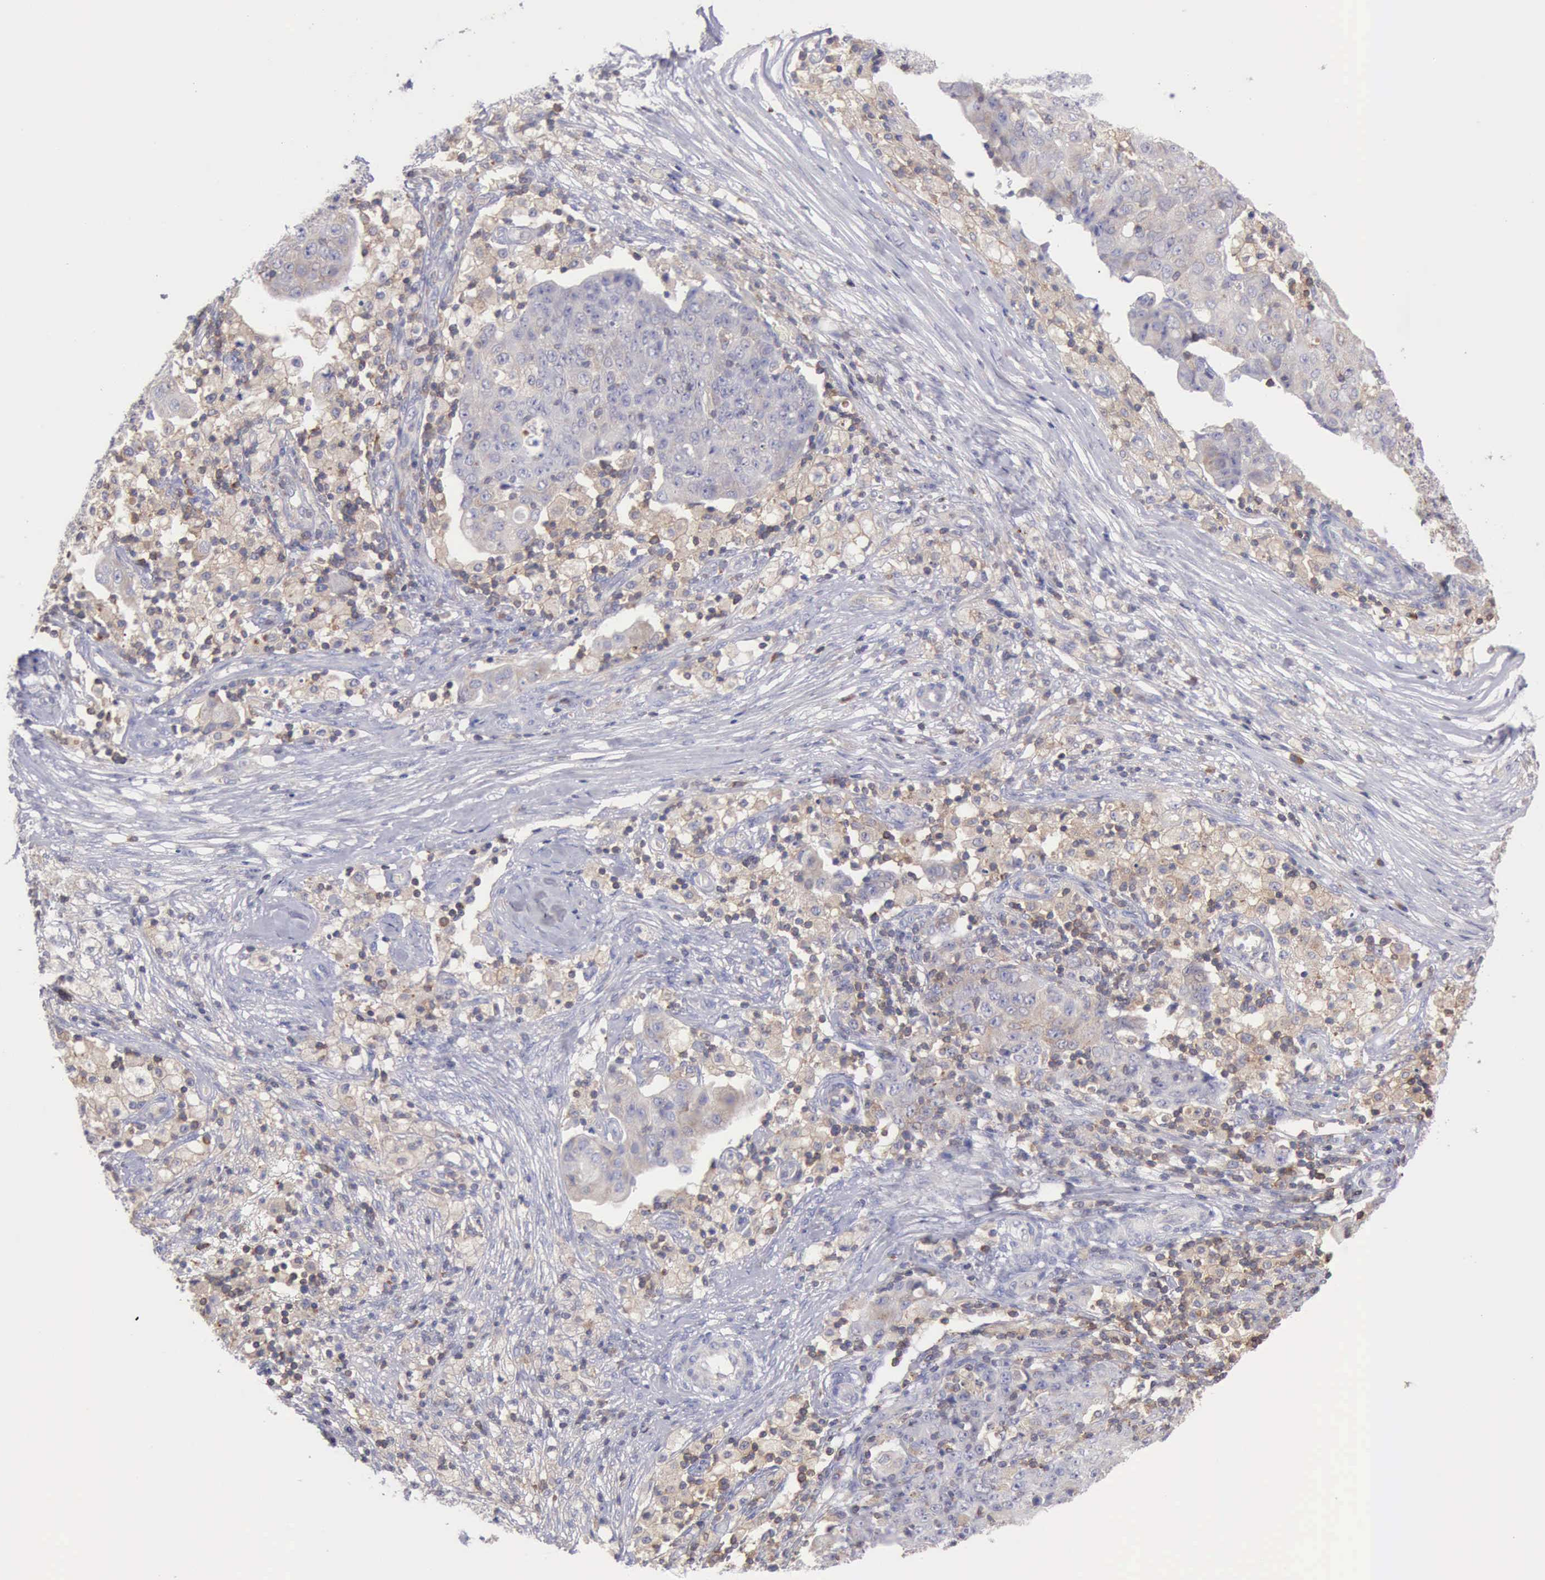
{"staining": {"intensity": "weak", "quantity": "25%-75%", "location": "cytoplasmic/membranous"}, "tissue": "ovarian cancer", "cell_type": "Tumor cells", "image_type": "cancer", "snomed": [{"axis": "morphology", "description": "Carcinoma, endometroid"}, {"axis": "topography", "description": "Ovary"}], "caption": "Immunohistochemistry (IHC) image of neoplastic tissue: ovarian cancer (endometroid carcinoma) stained using IHC shows low levels of weak protein expression localized specifically in the cytoplasmic/membranous of tumor cells, appearing as a cytoplasmic/membranous brown color.", "gene": "SASH3", "patient": {"sex": "female", "age": 42}}